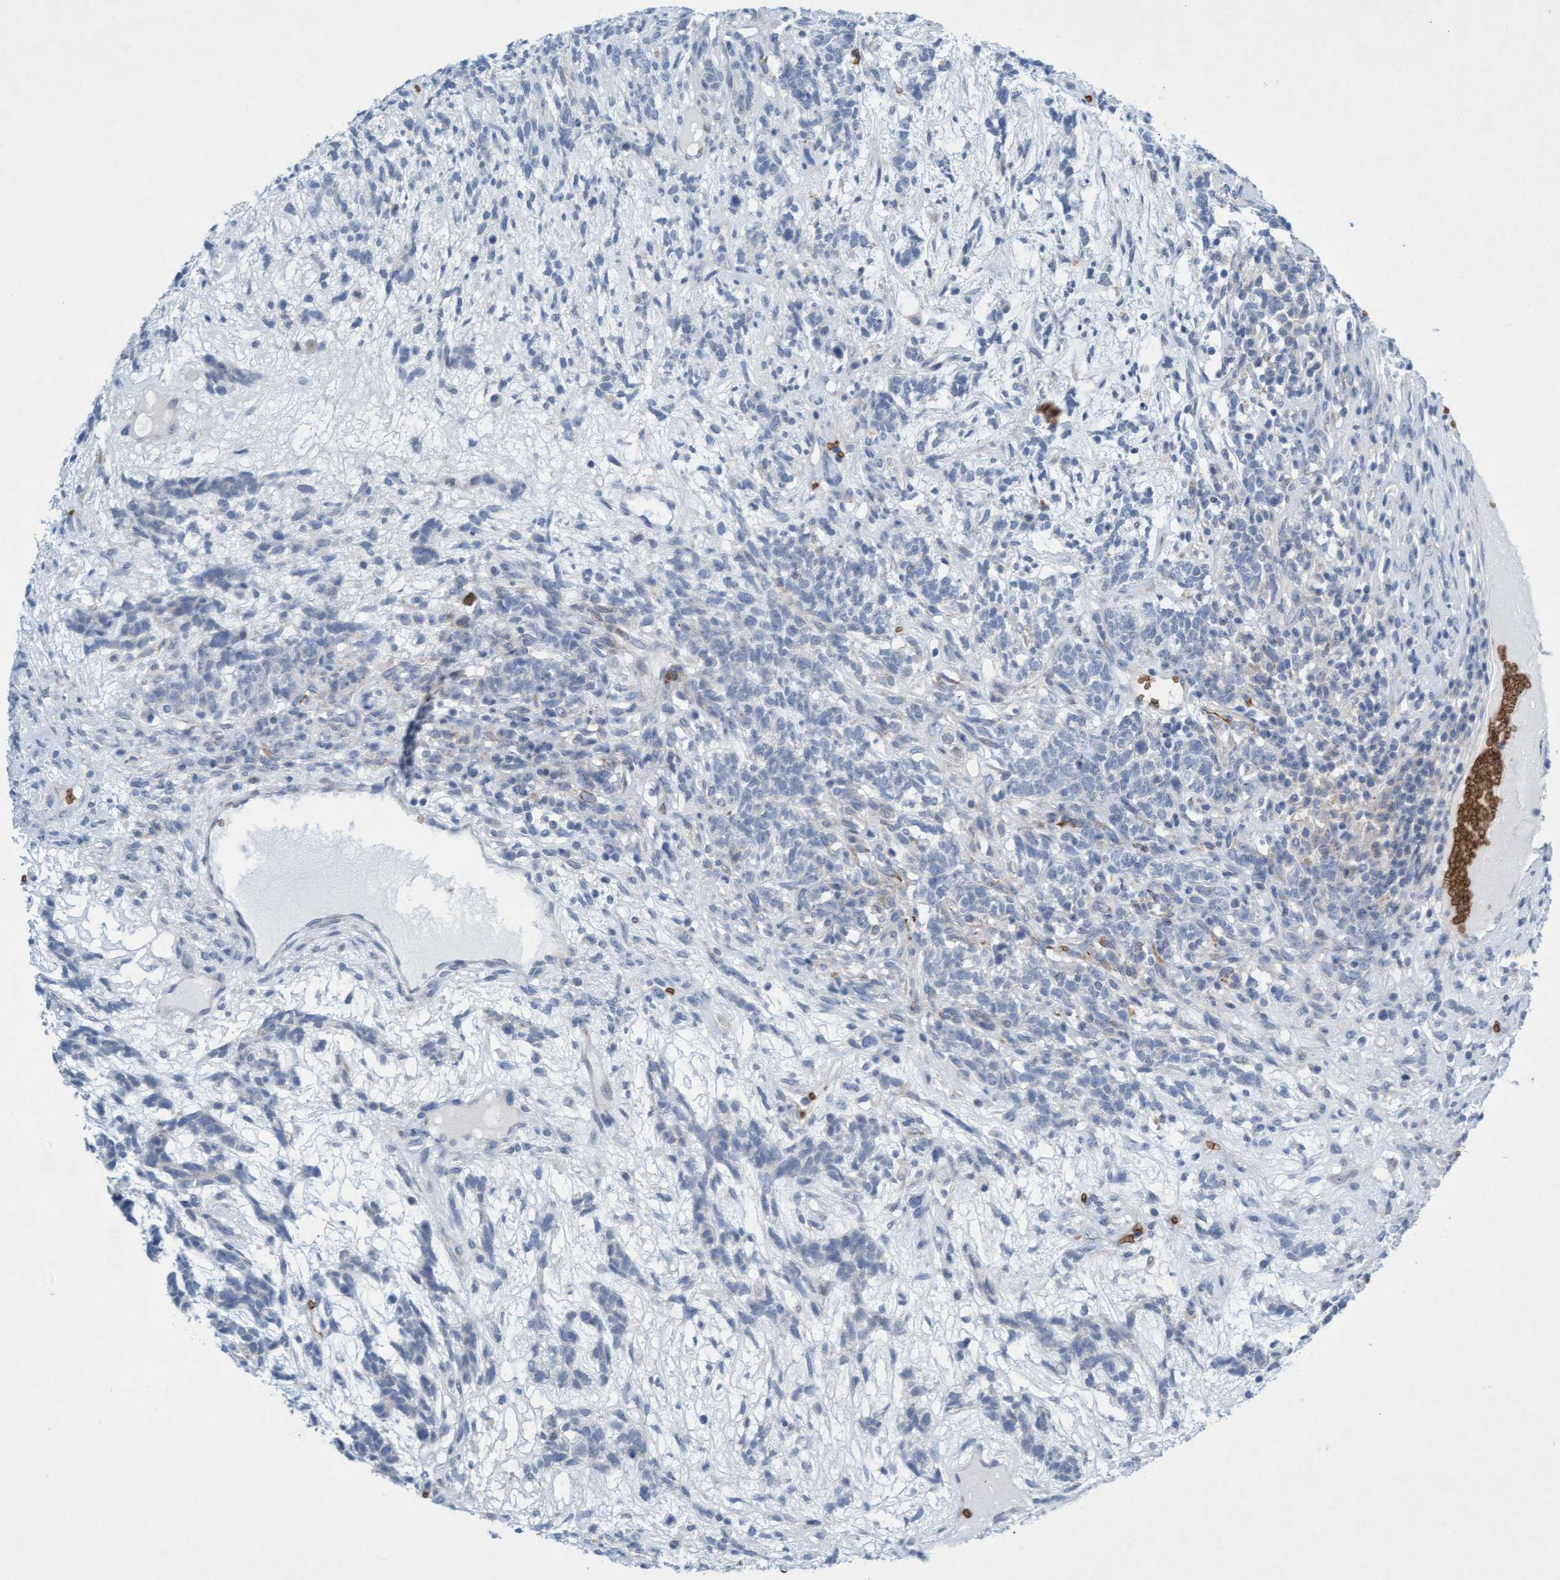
{"staining": {"intensity": "negative", "quantity": "none", "location": "none"}, "tissue": "testis cancer", "cell_type": "Tumor cells", "image_type": "cancer", "snomed": [{"axis": "morphology", "description": "Seminoma, NOS"}, {"axis": "topography", "description": "Testis"}], "caption": "Immunohistochemical staining of human testis seminoma demonstrates no significant positivity in tumor cells.", "gene": "SPEM2", "patient": {"sex": "male", "age": 28}}